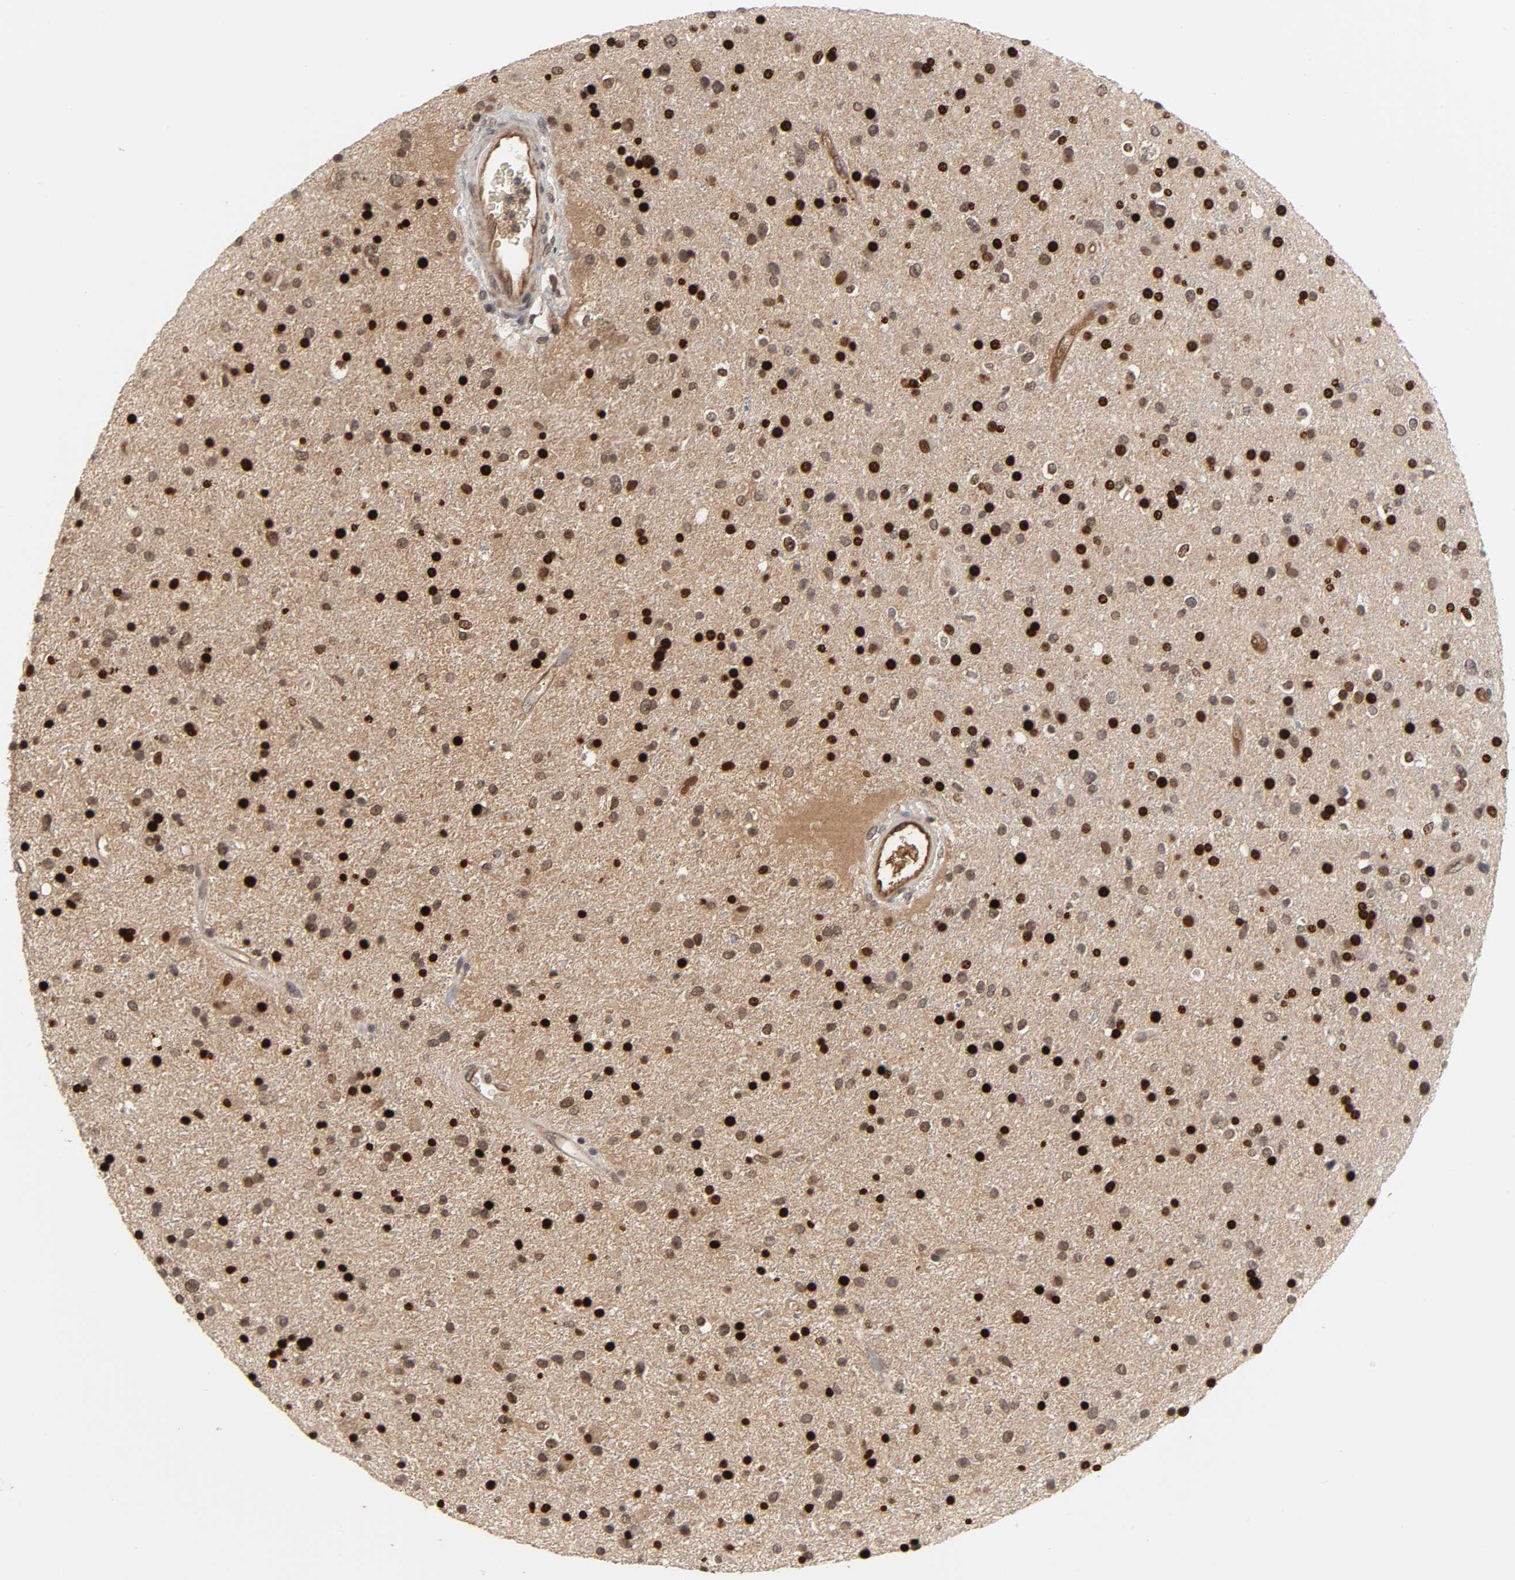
{"staining": {"intensity": "strong", "quantity": ">75%", "location": "cytoplasmic/membranous,nuclear"}, "tissue": "glioma", "cell_type": "Tumor cells", "image_type": "cancer", "snomed": [{"axis": "morphology", "description": "Glioma, malignant, High grade"}, {"axis": "topography", "description": "Brain"}], "caption": "Glioma stained with a brown dye demonstrates strong cytoplasmic/membranous and nuclear positive positivity in approximately >75% of tumor cells.", "gene": "CPN2", "patient": {"sex": "male", "age": 33}}